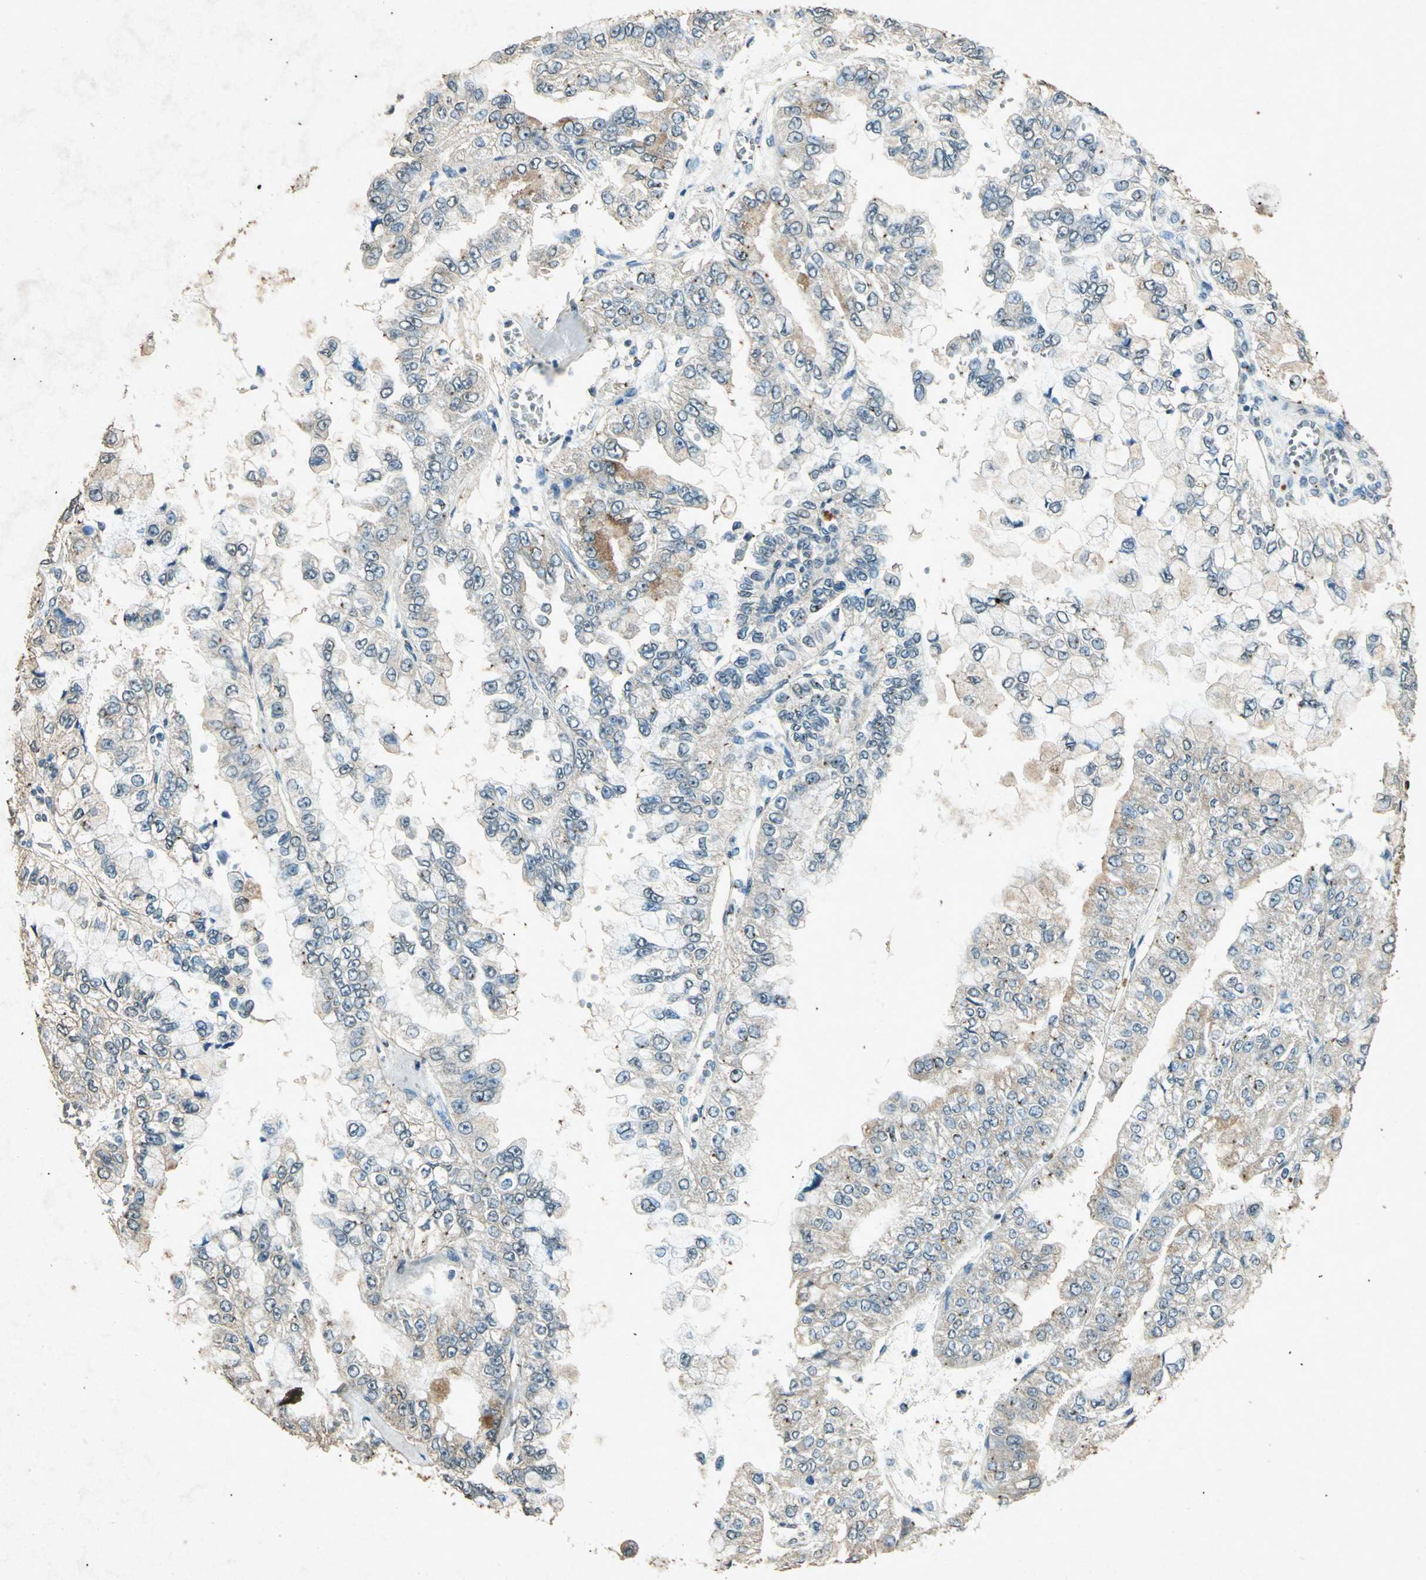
{"staining": {"intensity": "weak", "quantity": "<25%", "location": "cytoplasmic/membranous"}, "tissue": "liver cancer", "cell_type": "Tumor cells", "image_type": "cancer", "snomed": [{"axis": "morphology", "description": "Cholangiocarcinoma"}, {"axis": "topography", "description": "Liver"}], "caption": "An immunohistochemistry photomicrograph of liver cancer (cholangiocarcinoma) is shown. There is no staining in tumor cells of liver cancer (cholangiocarcinoma). Nuclei are stained in blue.", "gene": "PSEN1", "patient": {"sex": "female", "age": 79}}